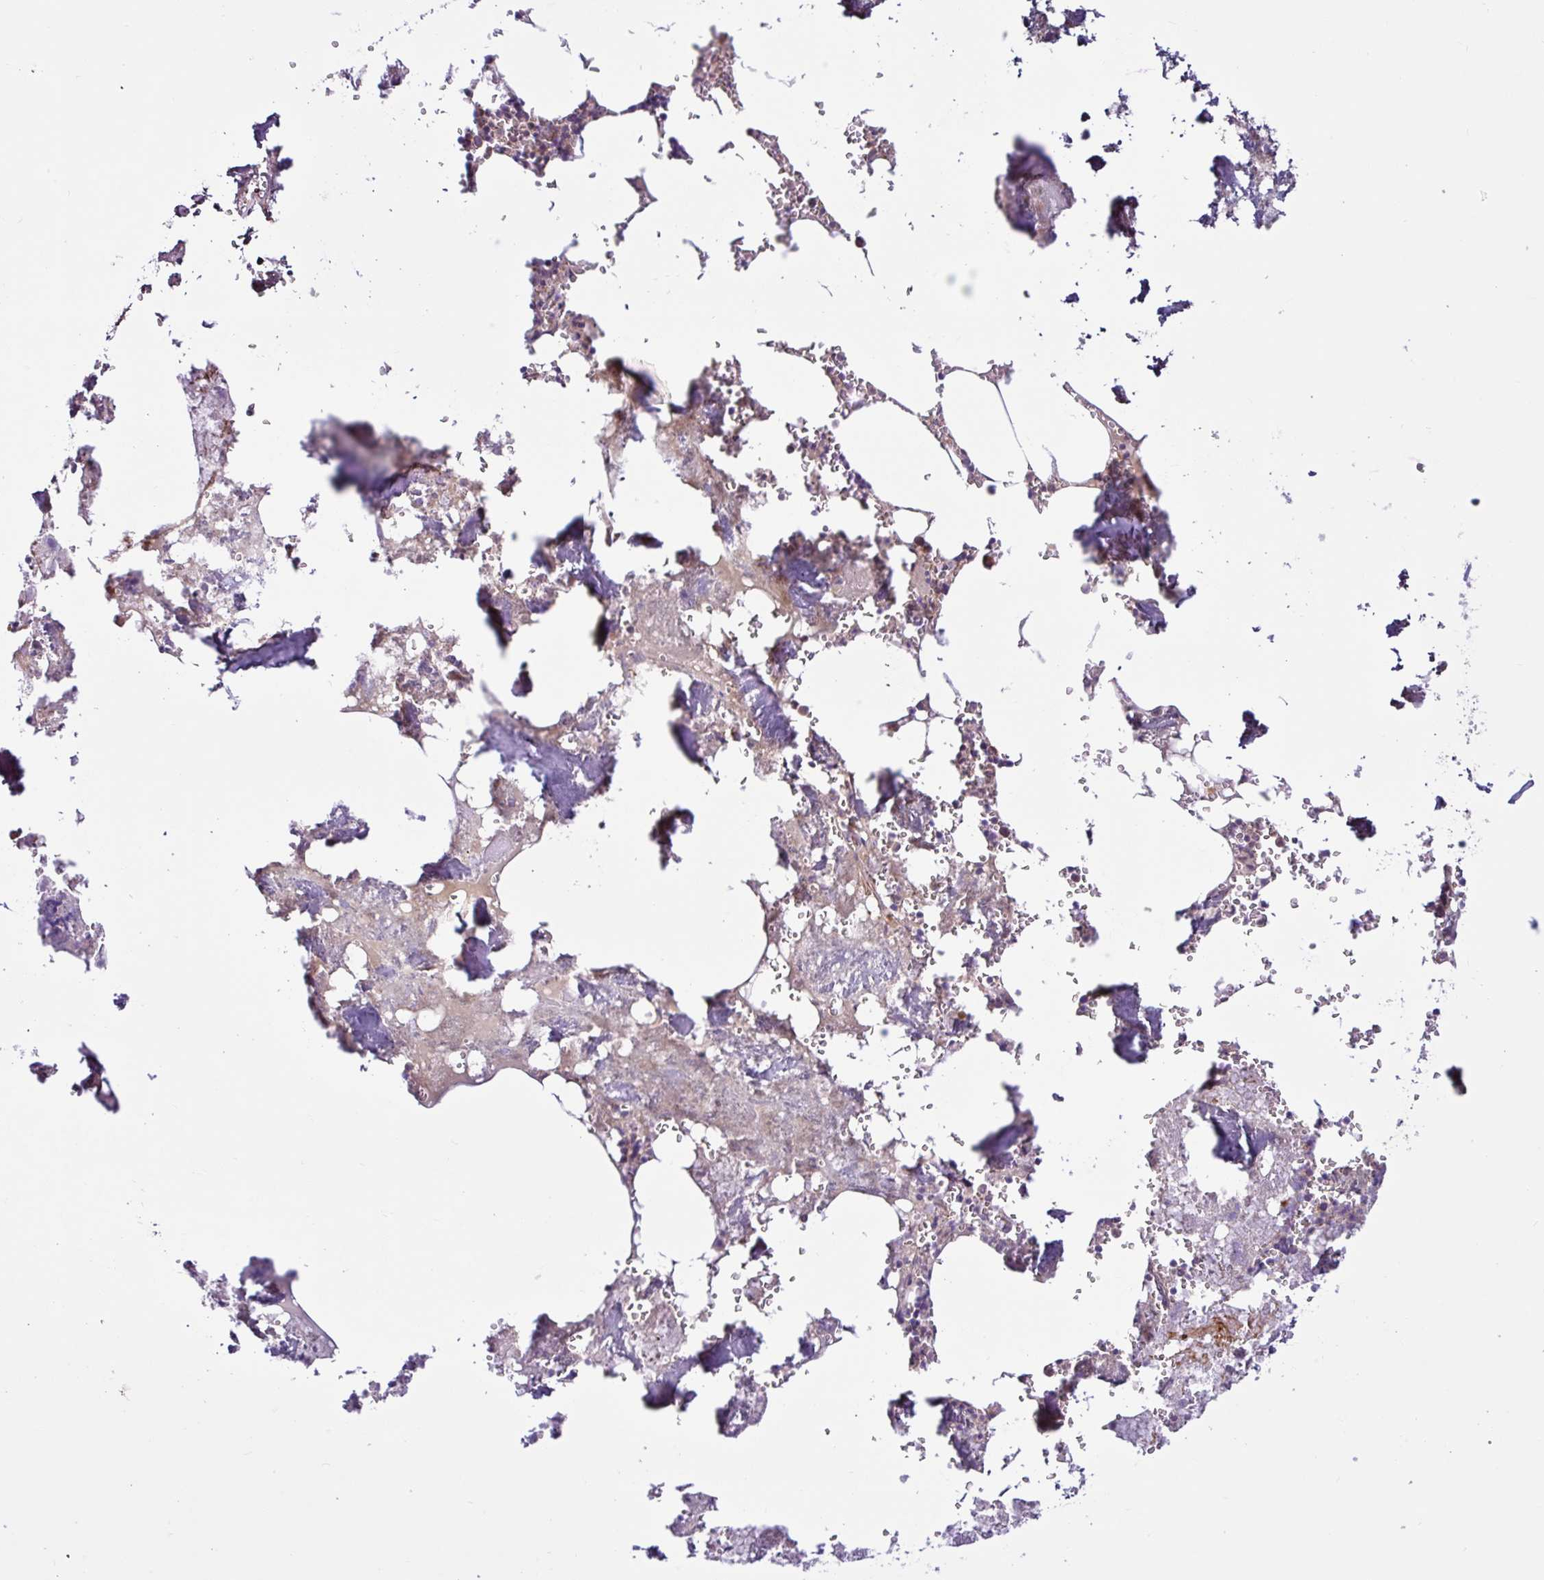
{"staining": {"intensity": "moderate", "quantity": "<25%", "location": "nuclear"}, "tissue": "bone marrow", "cell_type": "Hematopoietic cells", "image_type": "normal", "snomed": [{"axis": "morphology", "description": "Normal tissue, NOS"}, {"axis": "topography", "description": "Bone marrow"}], "caption": "Bone marrow stained for a protein (brown) shows moderate nuclear positive staining in approximately <25% of hematopoietic cells.", "gene": "NTPCR", "patient": {"sex": "male", "age": 54}}